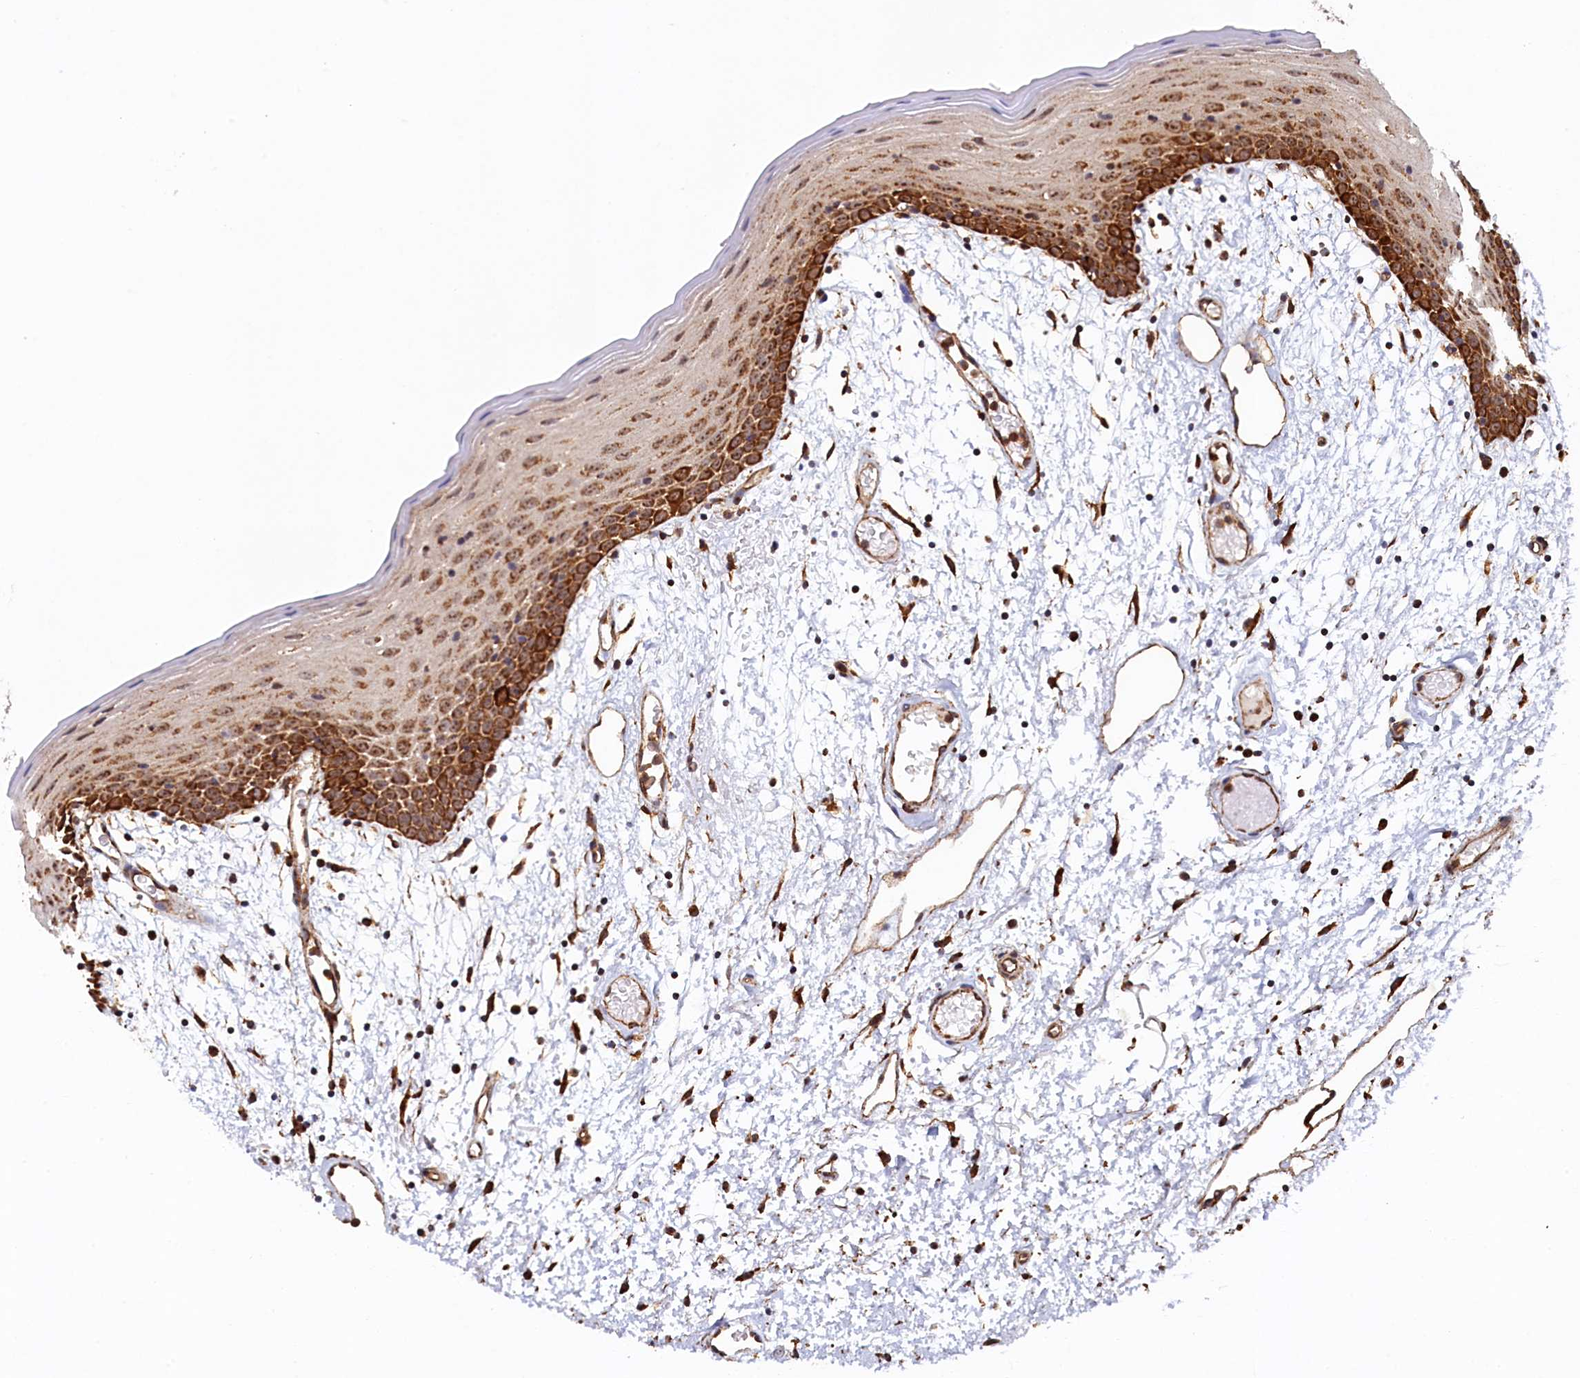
{"staining": {"intensity": "strong", "quantity": ">75%", "location": "cytoplasmic/membranous,nuclear"}, "tissue": "oral mucosa", "cell_type": "Squamous epithelial cells", "image_type": "normal", "snomed": [{"axis": "morphology", "description": "Normal tissue, NOS"}, {"axis": "topography", "description": "Skeletal muscle"}, {"axis": "topography", "description": "Oral tissue"}, {"axis": "topography", "description": "Salivary gland"}, {"axis": "topography", "description": "Peripheral nerve tissue"}], "caption": "Immunohistochemistry image of unremarkable oral mucosa stained for a protein (brown), which shows high levels of strong cytoplasmic/membranous,nuclear positivity in approximately >75% of squamous epithelial cells.", "gene": "UBE3B", "patient": {"sex": "male", "age": 54}}